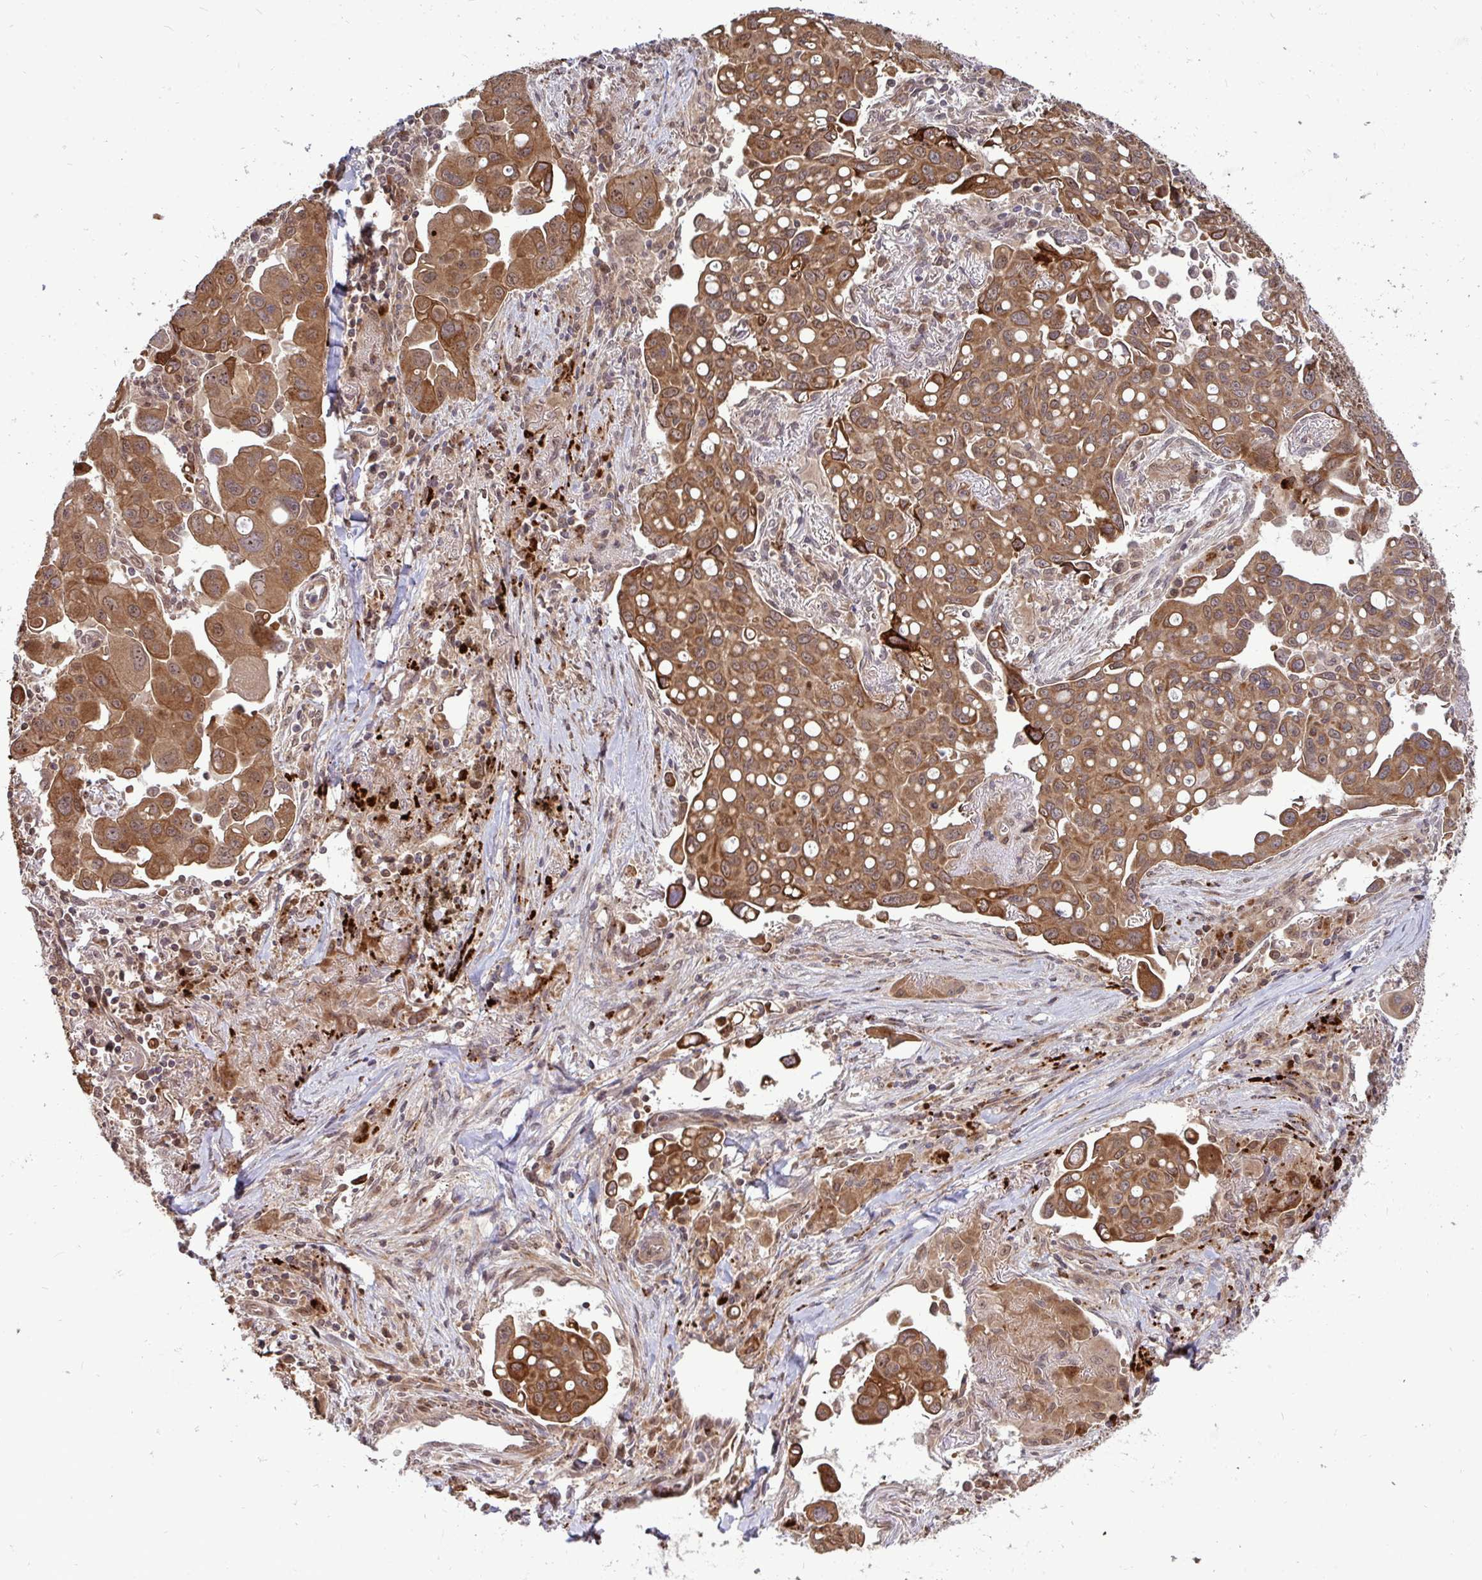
{"staining": {"intensity": "strong", "quantity": ">75%", "location": "cytoplasmic/membranous"}, "tissue": "lung cancer", "cell_type": "Tumor cells", "image_type": "cancer", "snomed": [{"axis": "morphology", "description": "Adenocarcinoma, NOS"}, {"axis": "topography", "description": "Lung"}], "caption": "Lung cancer (adenocarcinoma) stained with a protein marker shows strong staining in tumor cells.", "gene": "TRIM44", "patient": {"sex": "male", "age": 68}}